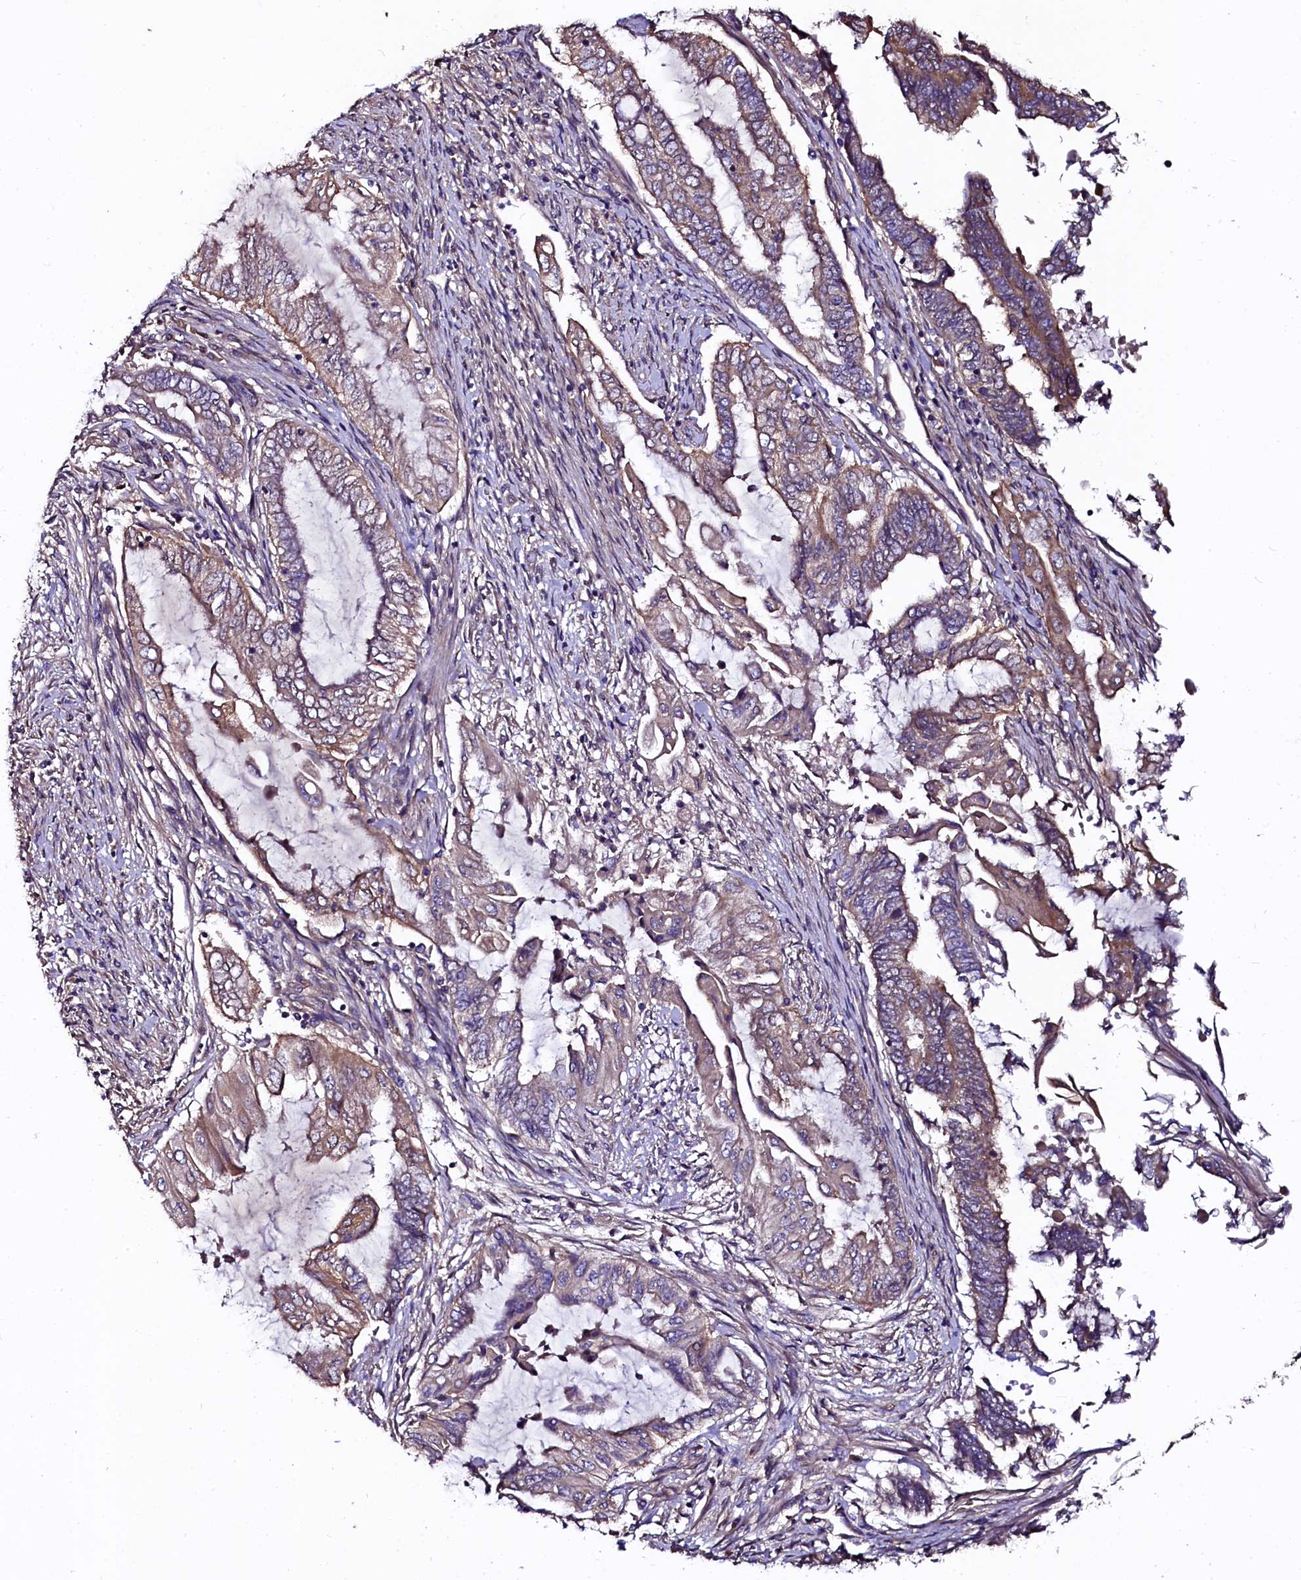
{"staining": {"intensity": "weak", "quantity": ">75%", "location": "cytoplasmic/membranous"}, "tissue": "endometrial cancer", "cell_type": "Tumor cells", "image_type": "cancer", "snomed": [{"axis": "morphology", "description": "Adenocarcinoma, NOS"}, {"axis": "topography", "description": "Uterus"}, {"axis": "topography", "description": "Endometrium"}], "caption": "Brown immunohistochemical staining in endometrial adenocarcinoma demonstrates weak cytoplasmic/membranous positivity in about >75% of tumor cells. (DAB IHC with brightfield microscopy, high magnification).", "gene": "APPL2", "patient": {"sex": "female", "age": 70}}